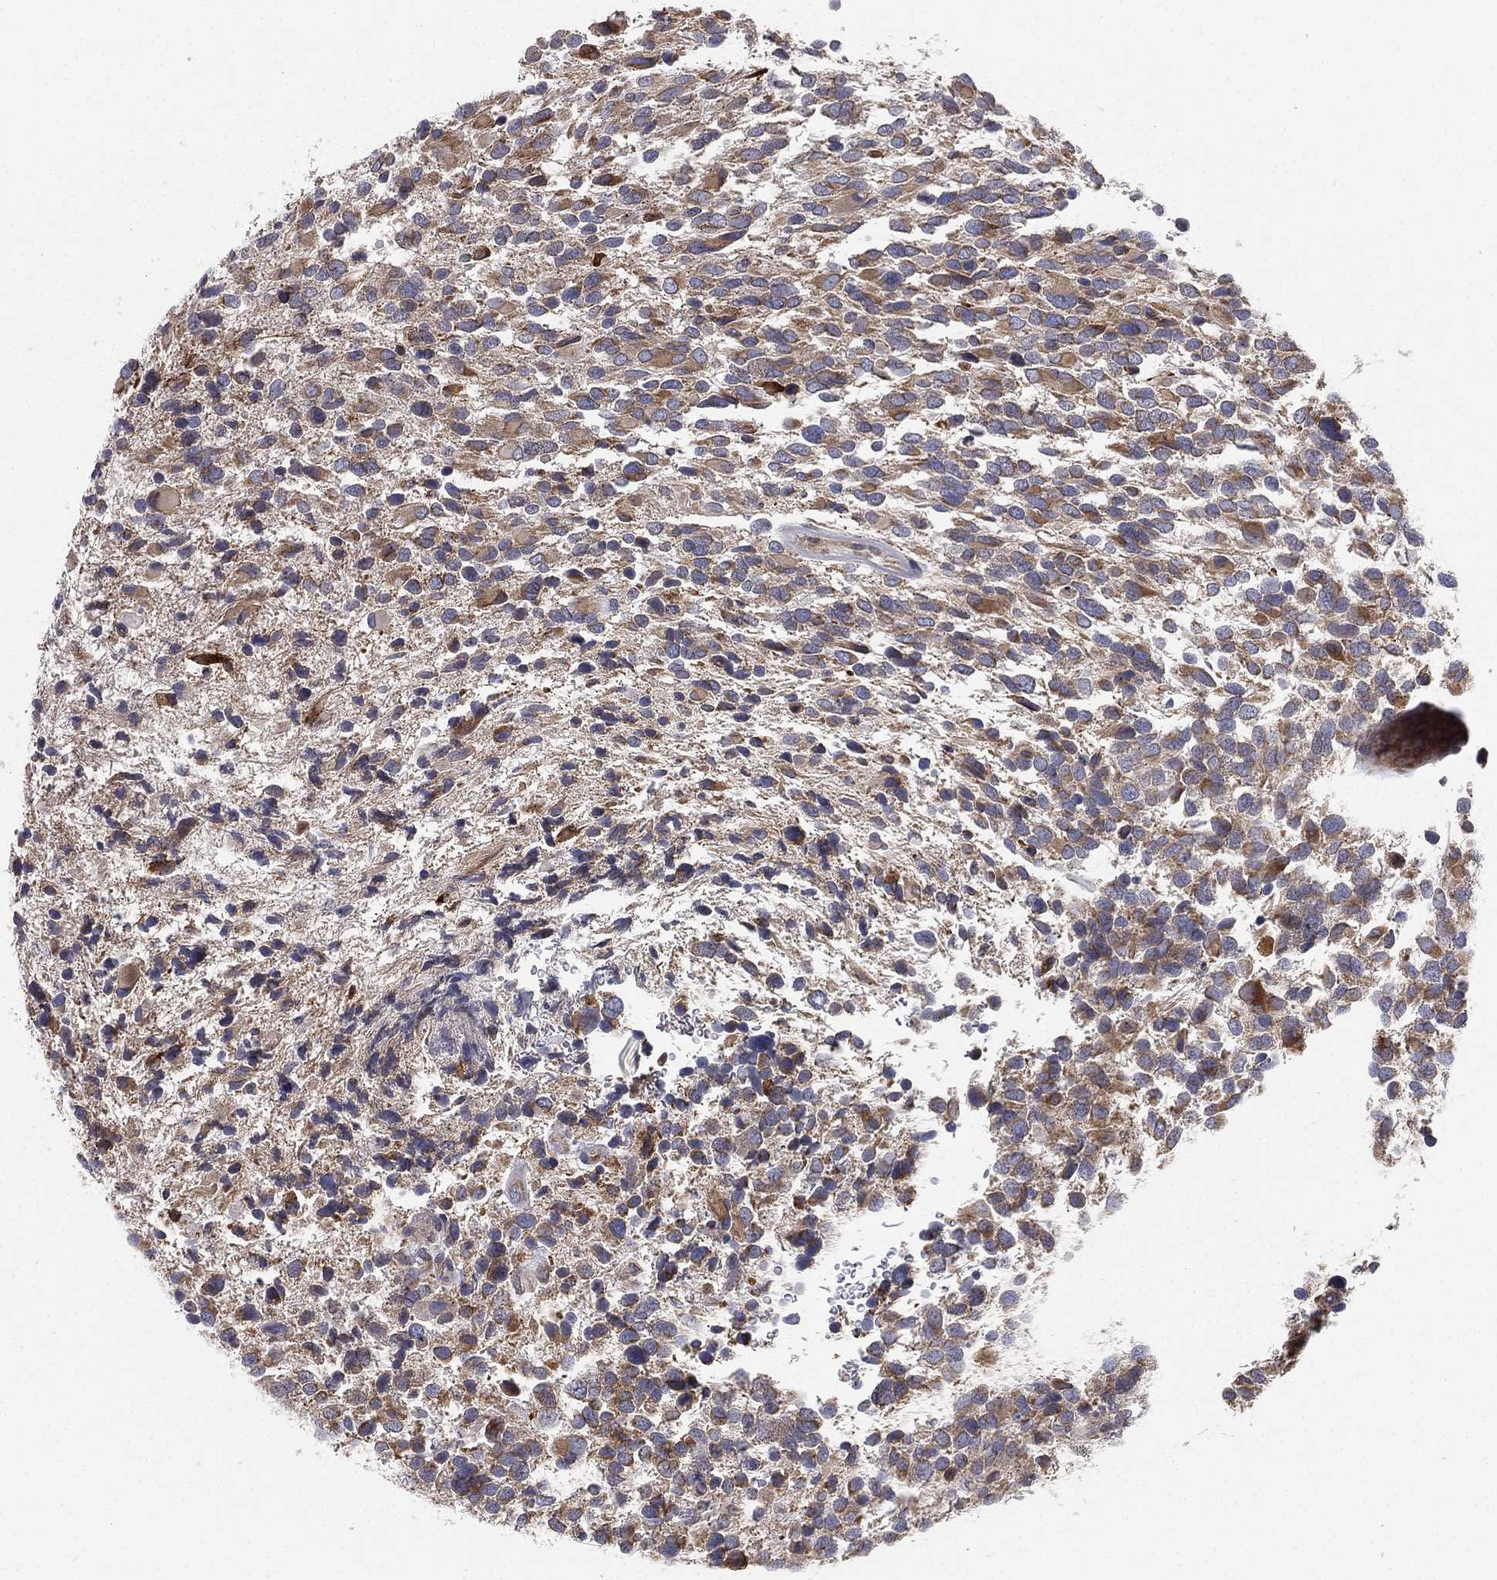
{"staining": {"intensity": "moderate", "quantity": "<25%", "location": "cytoplasmic/membranous"}, "tissue": "glioma", "cell_type": "Tumor cells", "image_type": "cancer", "snomed": [{"axis": "morphology", "description": "Glioma, malignant, Low grade"}, {"axis": "topography", "description": "Brain"}], "caption": "High-power microscopy captured an immunohistochemistry (IHC) image of low-grade glioma (malignant), revealing moderate cytoplasmic/membranous staining in about <25% of tumor cells. (Stains: DAB in brown, nuclei in blue, Microscopy: brightfield microscopy at high magnification).", "gene": "CYB5B", "patient": {"sex": "female", "age": 32}}